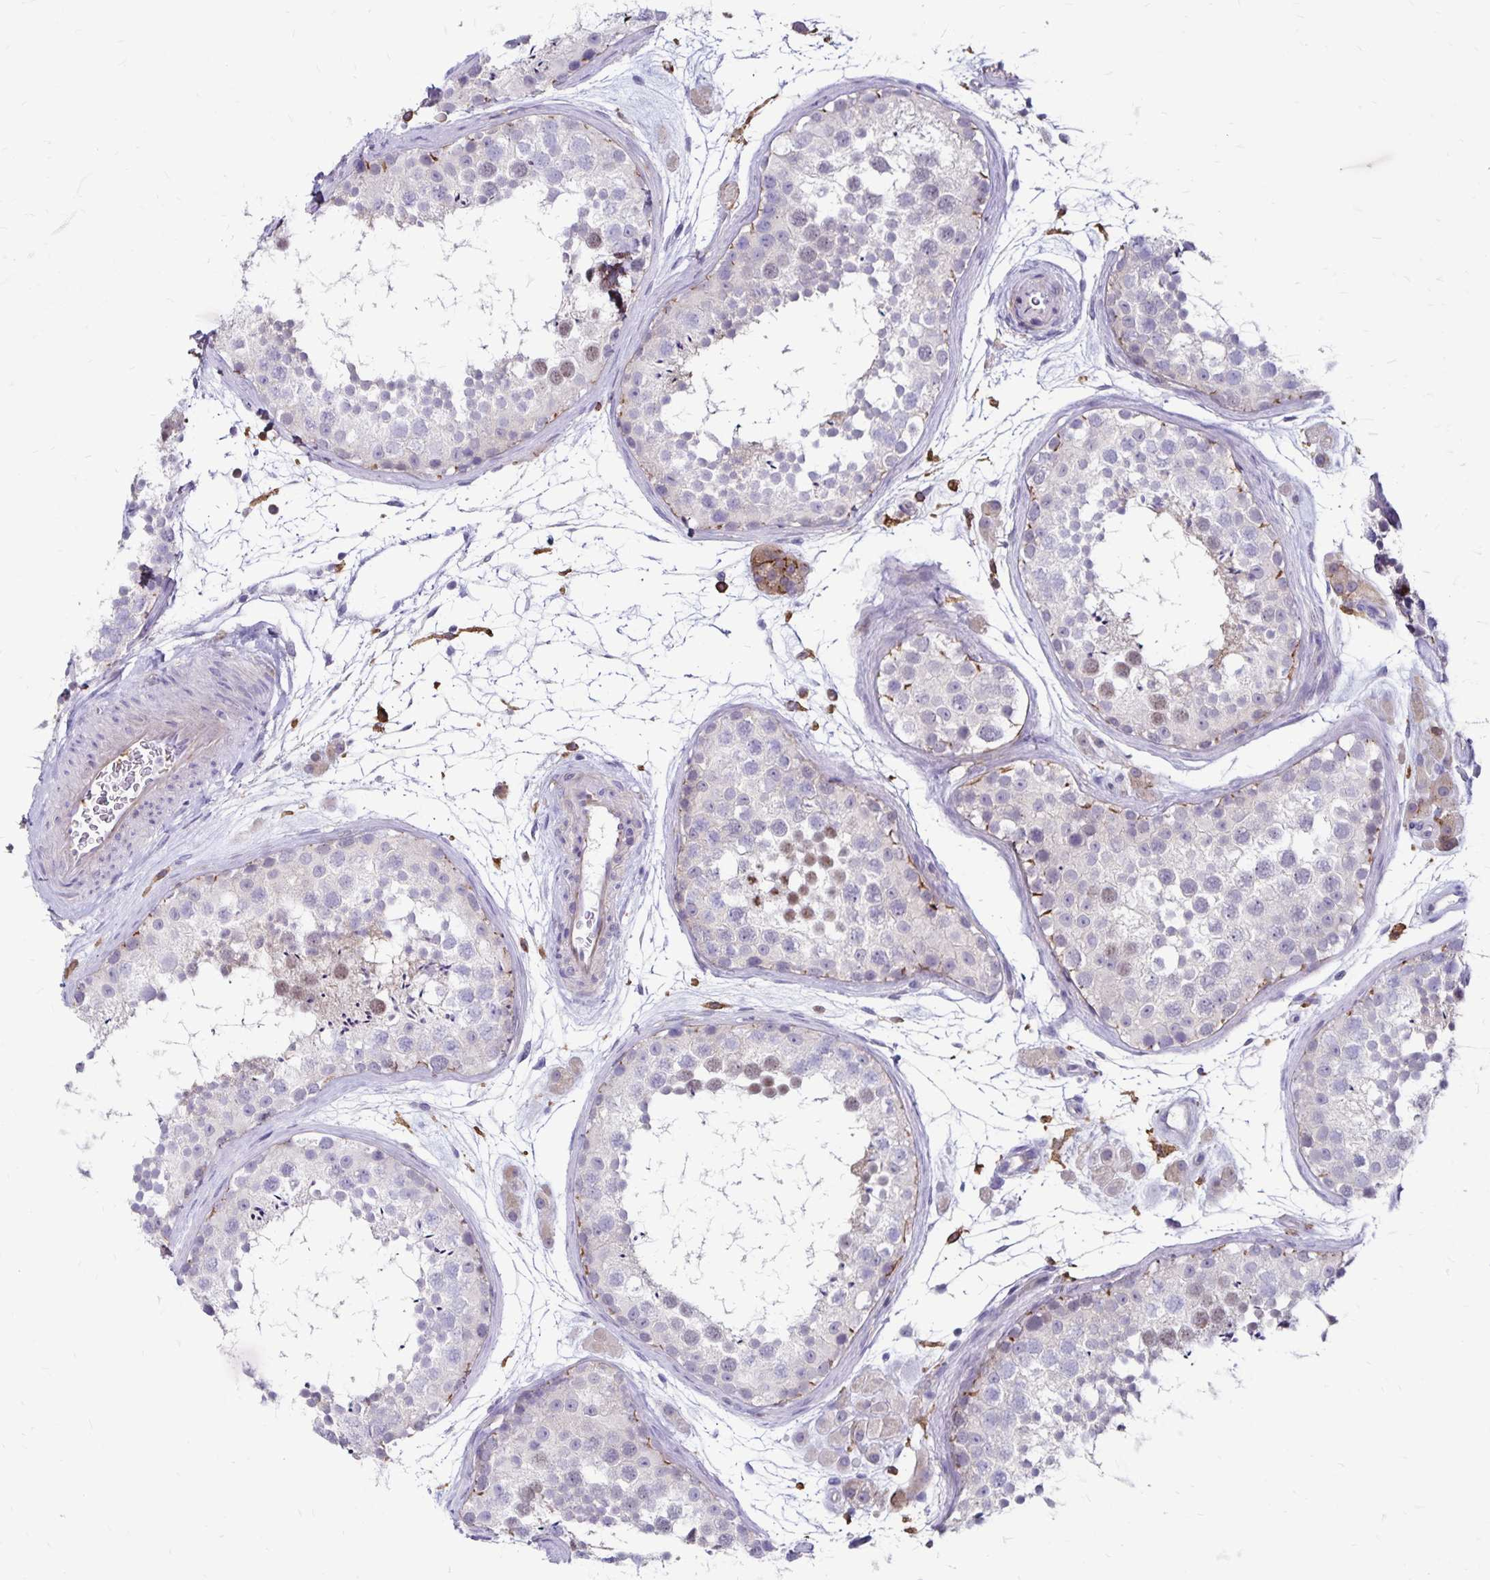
{"staining": {"intensity": "weak", "quantity": "<25%", "location": "nuclear"}, "tissue": "testis", "cell_type": "Cells in seminiferous ducts", "image_type": "normal", "snomed": [{"axis": "morphology", "description": "Normal tissue, NOS"}, {"axis": "topography", "description": "Testis"}], "caption": "Immunohistochemistry photomicrograph of unremarkable human testis stained for a protein (brown), which displays no staining in cells in seminiferous ducts.", "gene": "TNS3", "patient": {"sex": "male", "age": 41}}